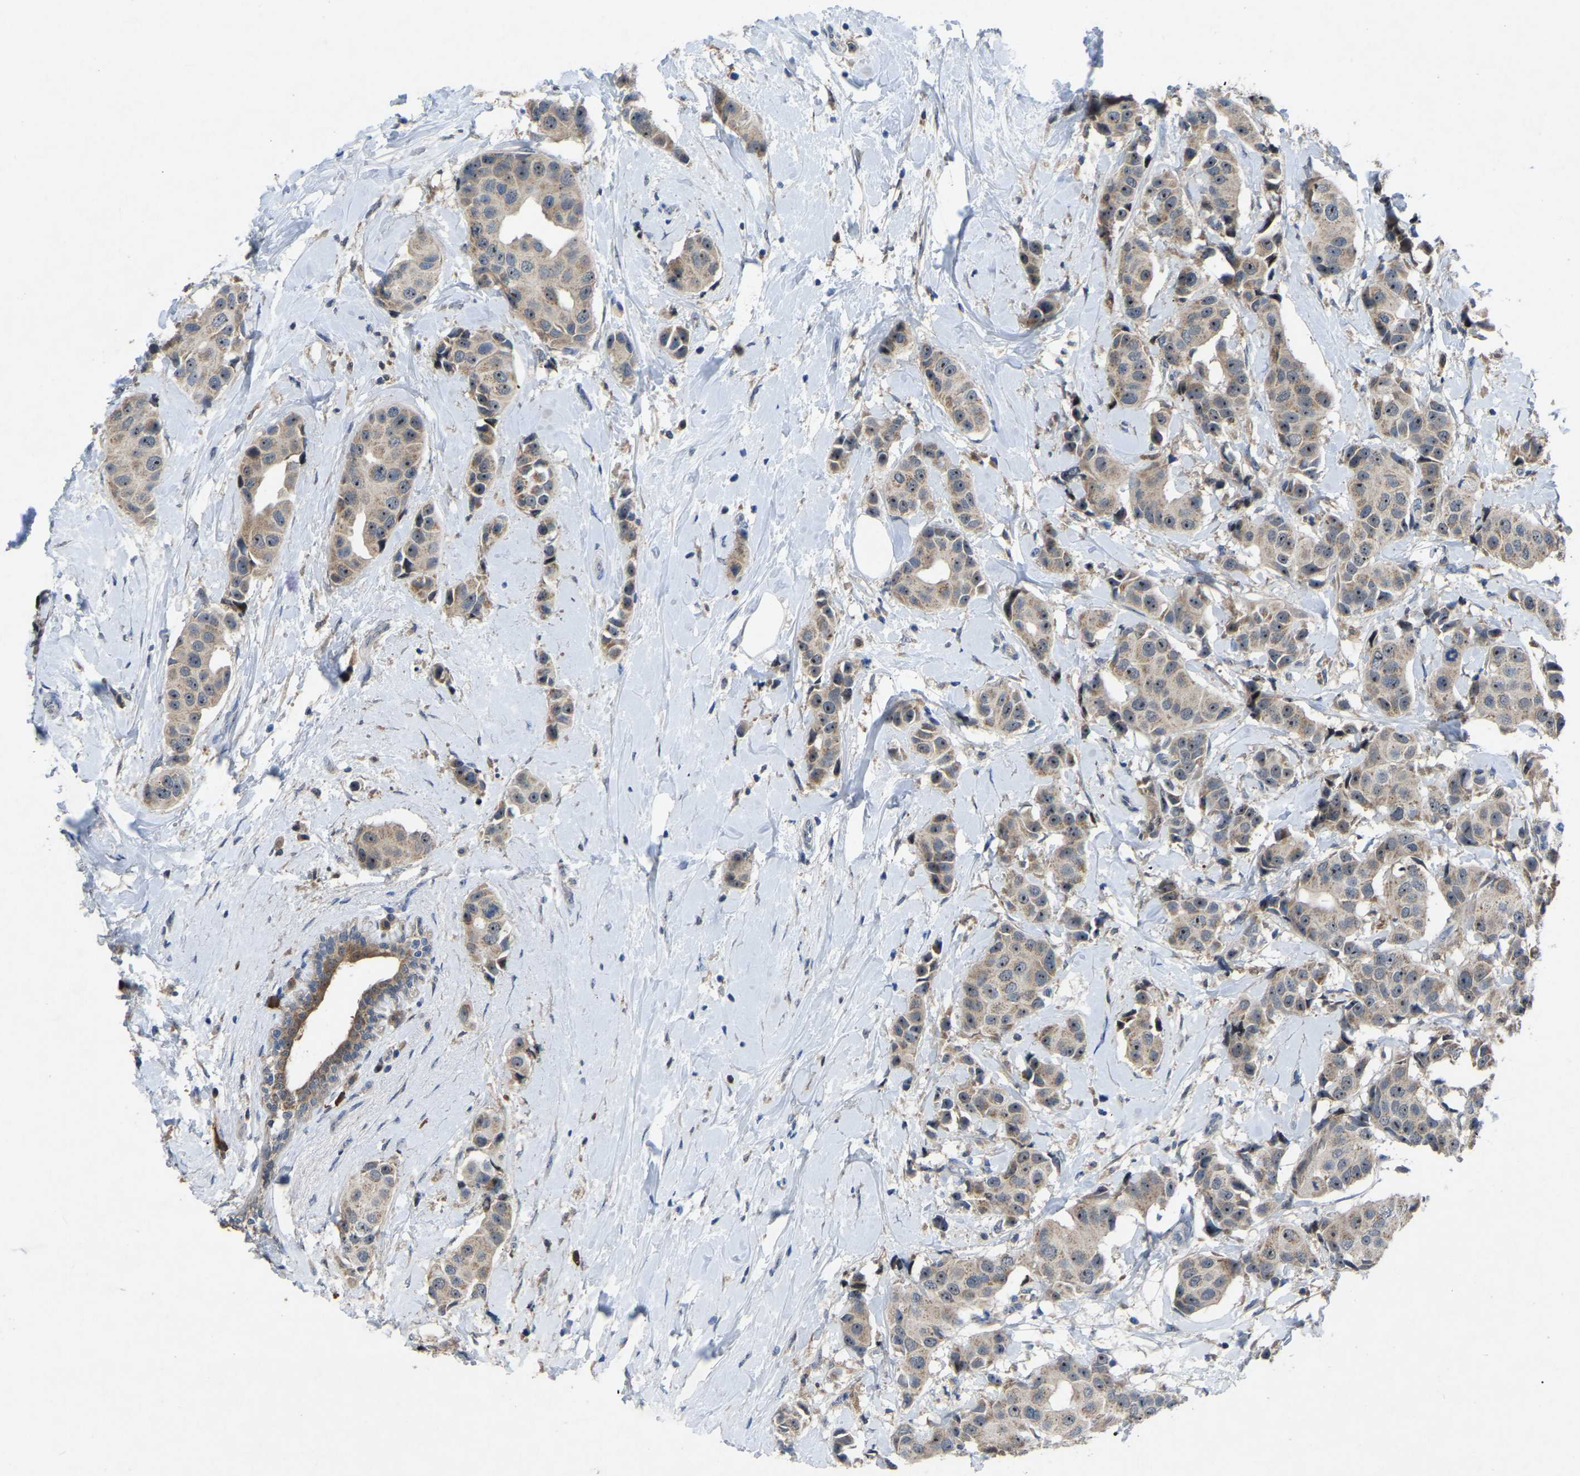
{"staining": {"intensity": "moderate", "quantity": ">75%", "location": "cytoplasmic/membranous,nuclear"}, "tissue": "breast cancer", "cell_type": "Tumor cells", "image_type": "cancer", "snomed": [{"axis": "morphology", "description": "Normal tissue, NOS"}, {"axis": "morphology", "description": "Duct carcinoma"}, {"axis": "topography", "description": "Breast"}], "caption": "This histopathology image demonstrates immunohistochemistry (IHC) staining of breast invasive ductal carcinoma, with medium moderate cytoplasmic/membranous and nuclear staining in about >75% of tumor cells.", "gene": "FHIT", "patient": {"sex": "female", "age": 39}}